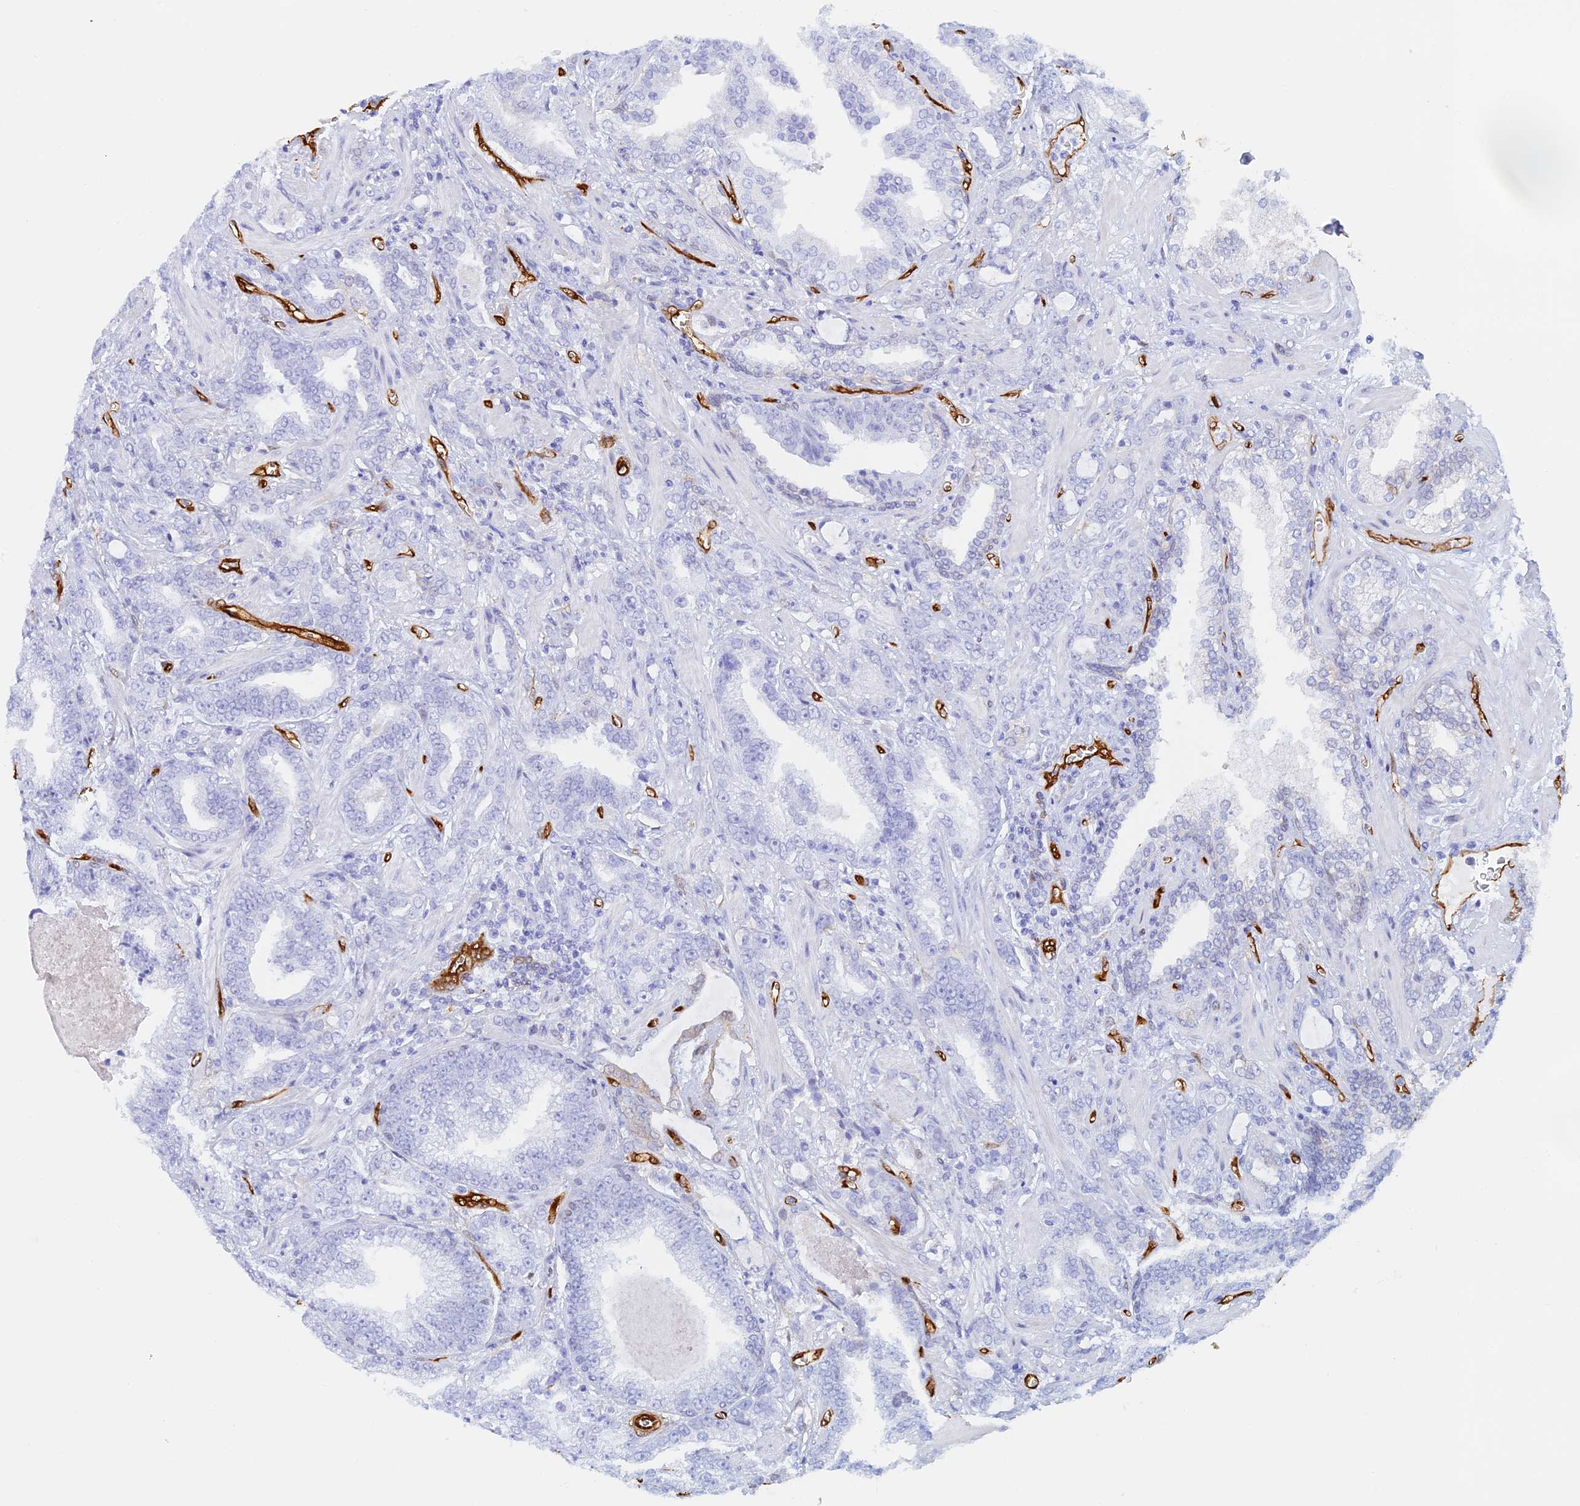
{"staining": {"intensity": "negative", "quantity": "none", "location": "none"}, "tissue": "prostate cancer", "cell_type": "Tumor cells", "image_type": "cancer", "snomed": [{"axis": "morphology", "description": "Adenocarcinoma, High grade"}, {"axis": "topography", "description": "Prostate and seminal vesicle, NOS"}], "caption": "This is a micrograph of immunohistochemistry (IHC) staining of prostate cancer (high-grade adenocarcinoma), which shows no expression in tumor cells.", "gene": "CRIP2", "patient": {"sex": "male", "age": 67}}